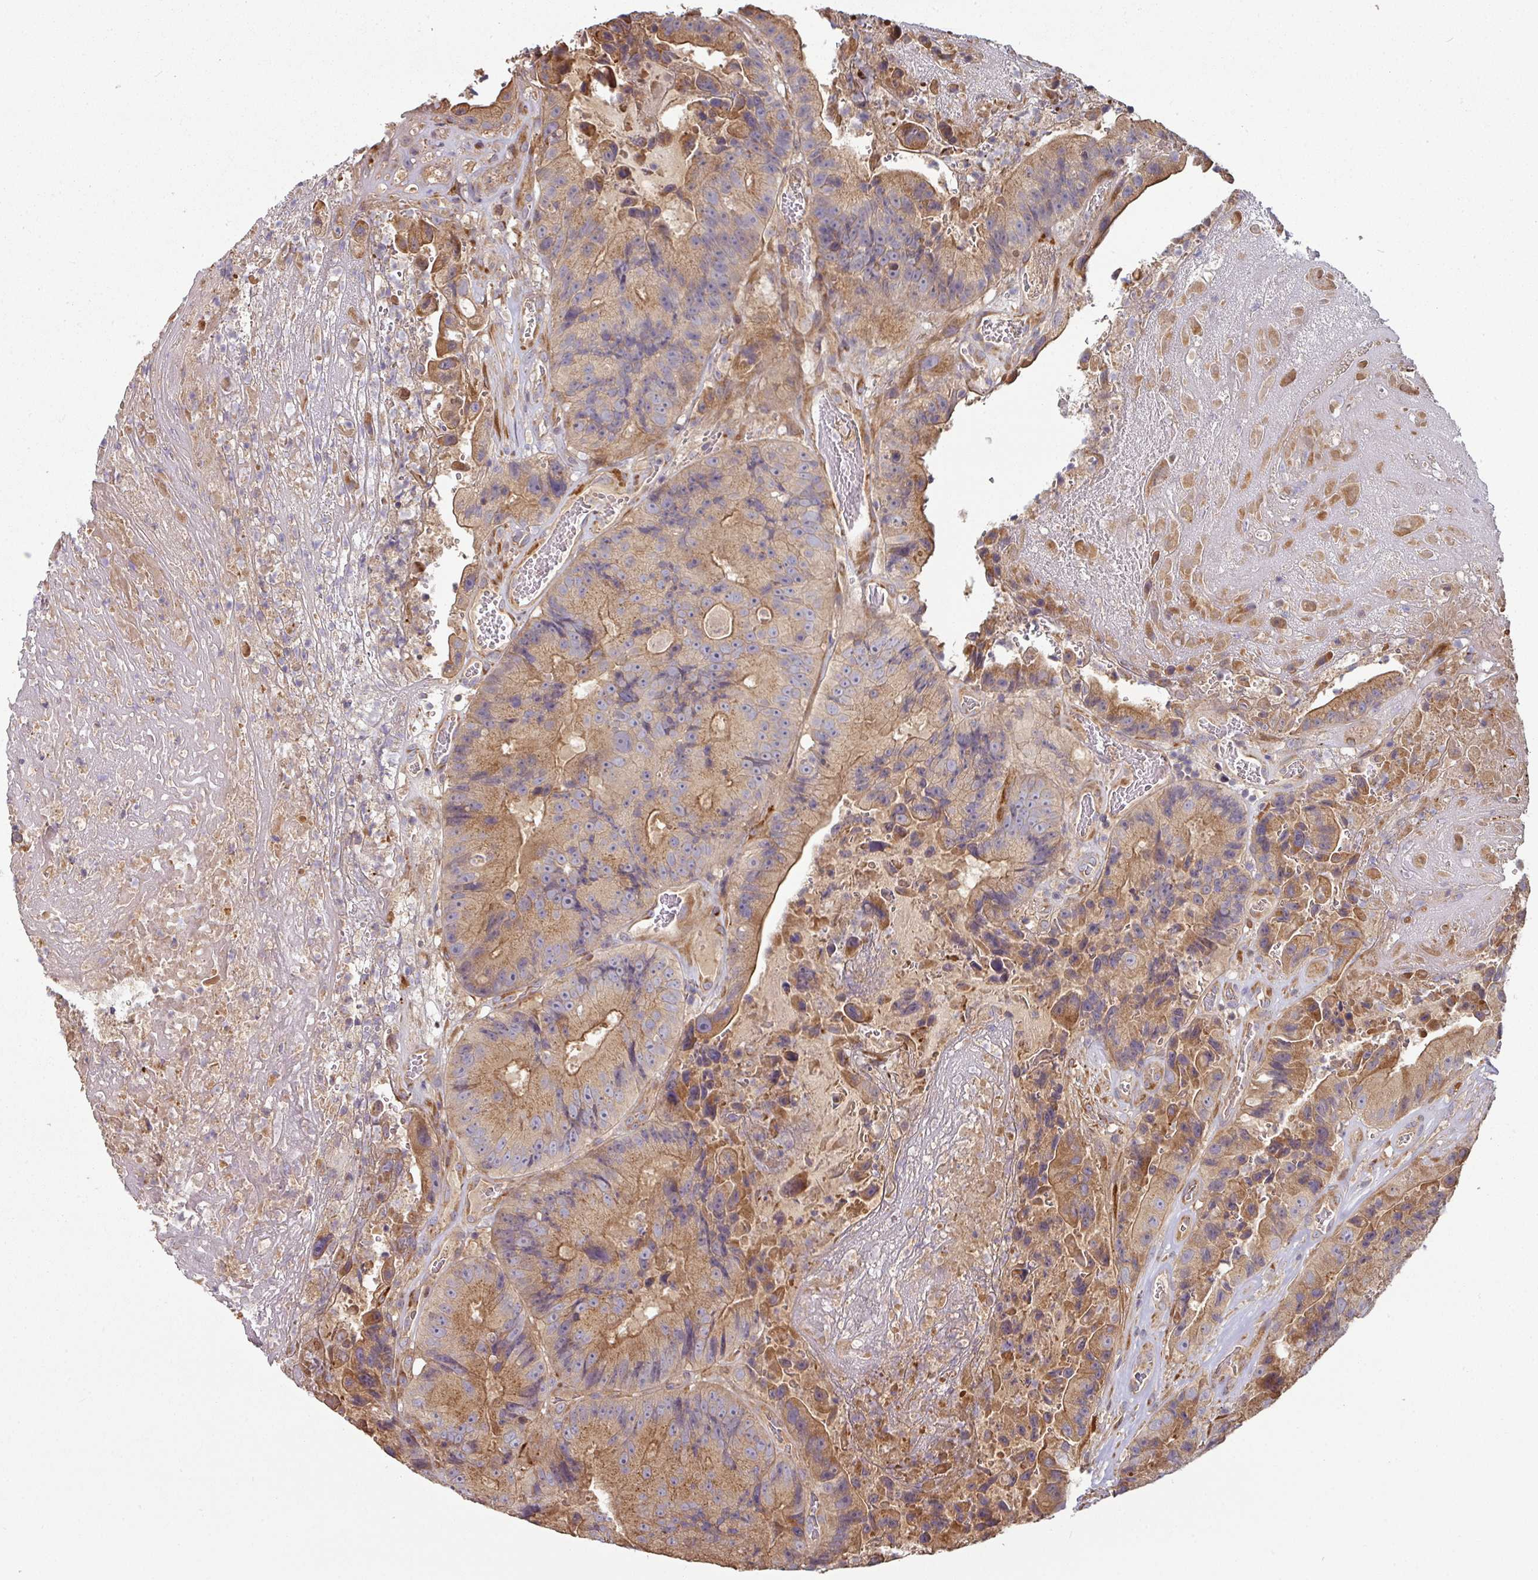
{"staining": {"intensity": "moderate", "quantity": ">75%", "location": "cytoplasmic/membranous"}, "tissue": "colorectal cancer", "cell_type": "Tumor cells", "image_type": "cancer", "snomed": [{"axis": "morphology", "description": "Adenocarcinoma, NOS"}, {"axis": "topography", "description": "Colon"}], "caption": "Colorectal adenocarcinoma stained with a protein marker displays moderate staining in tumor cells.", "gene": "SIK1", "patient": {"sex": "female", "age": 86}}